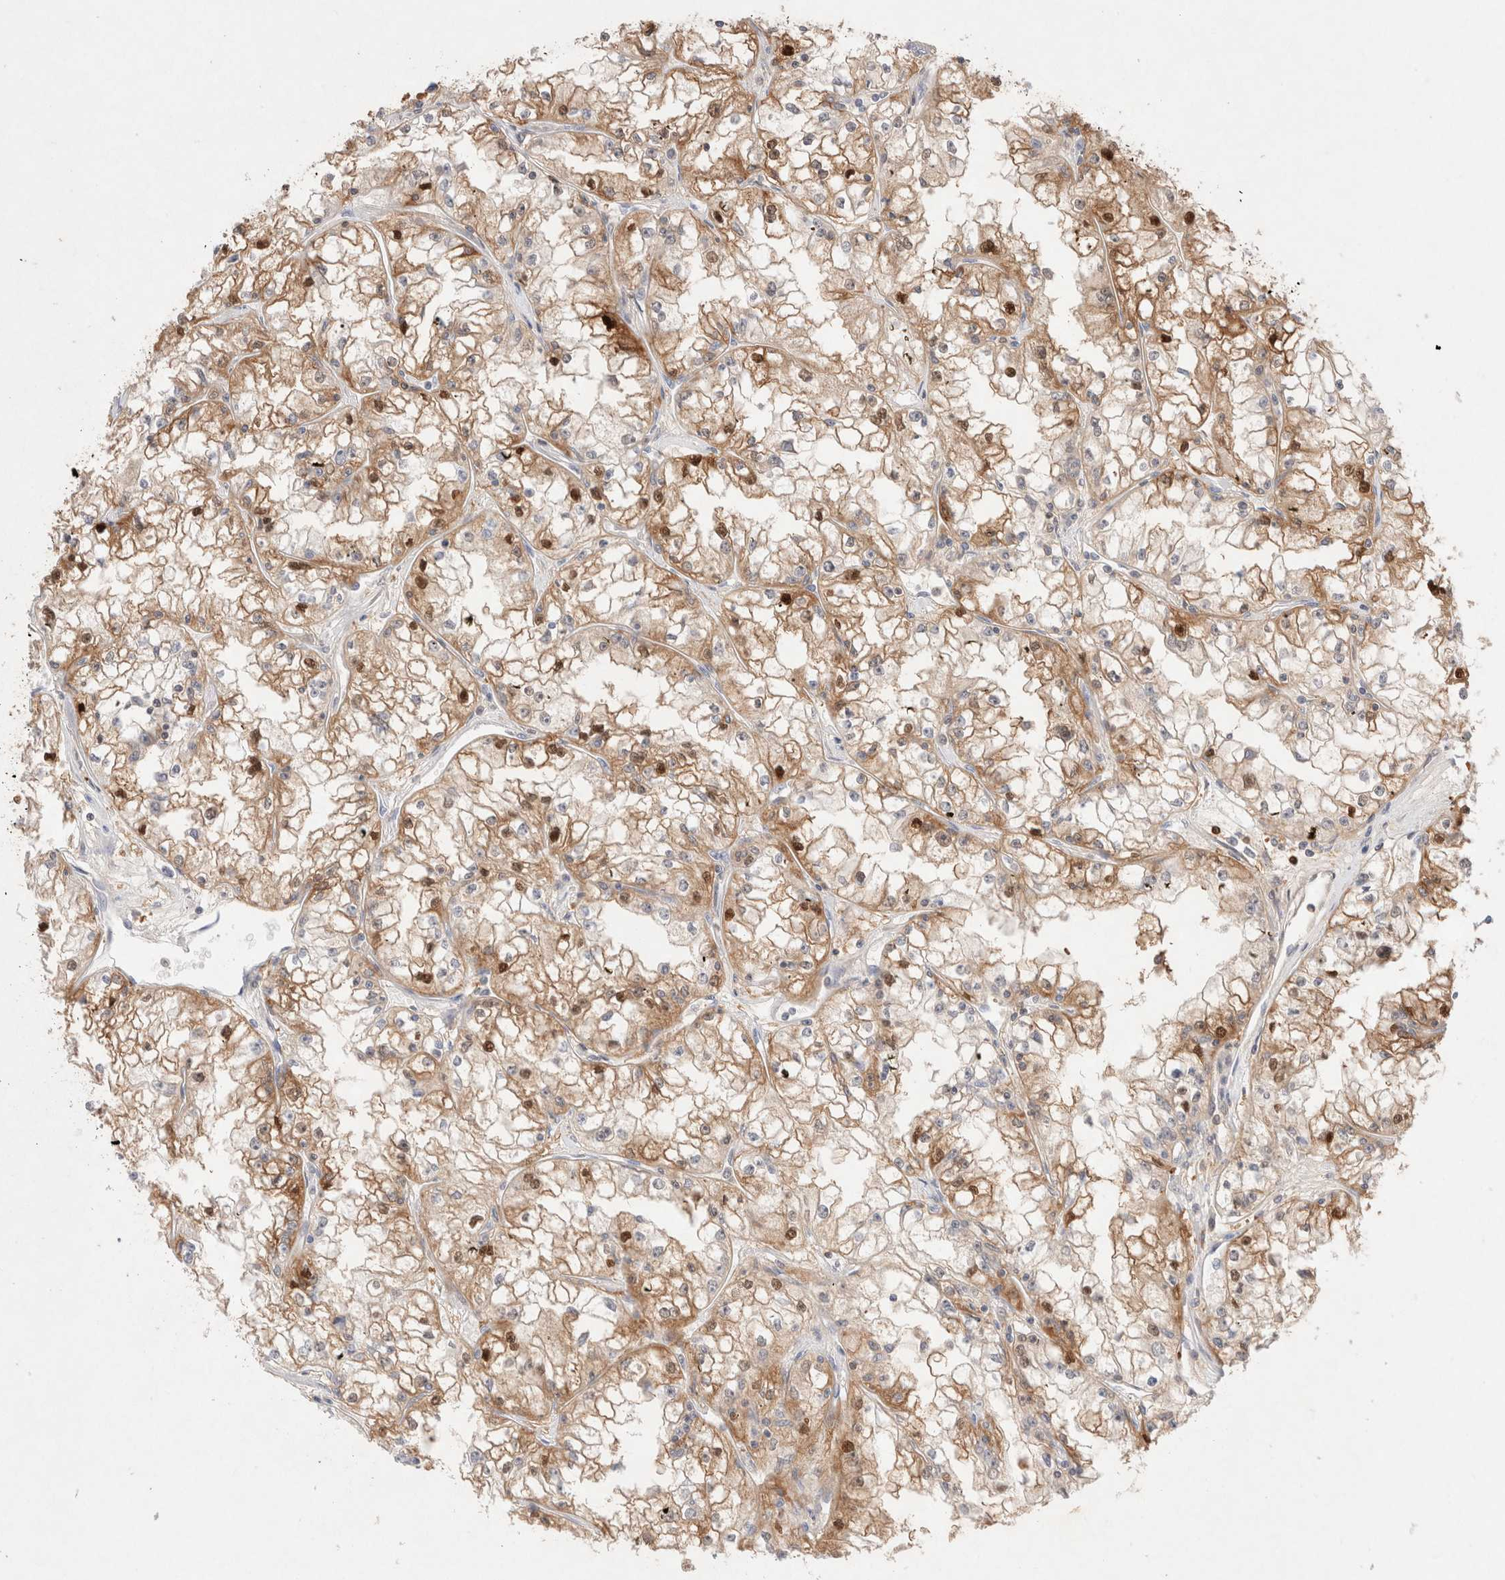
{"staining": {"intensity": "moderate", "quantity": ">75%", "location": "cytoplasmic/membranous,nuclear"}, "tissue": "renal cancer", "cell_type": "Tumor cells", "image_type": "cancer", "snomed": [{"axis": "morphology", "description": "Adenocarcinoma, NOS"}, {"axis": "topography", "description": "Kidney"}], "caption": "Protein expression analysis of adenocarcinoma (renal) demonstrates moderate cytoplasmic/membranous and nuclear expression in approximately >75% of tumor cells.", "gene": "STARD10", "patient": {"sex": "male", "age": 56}}